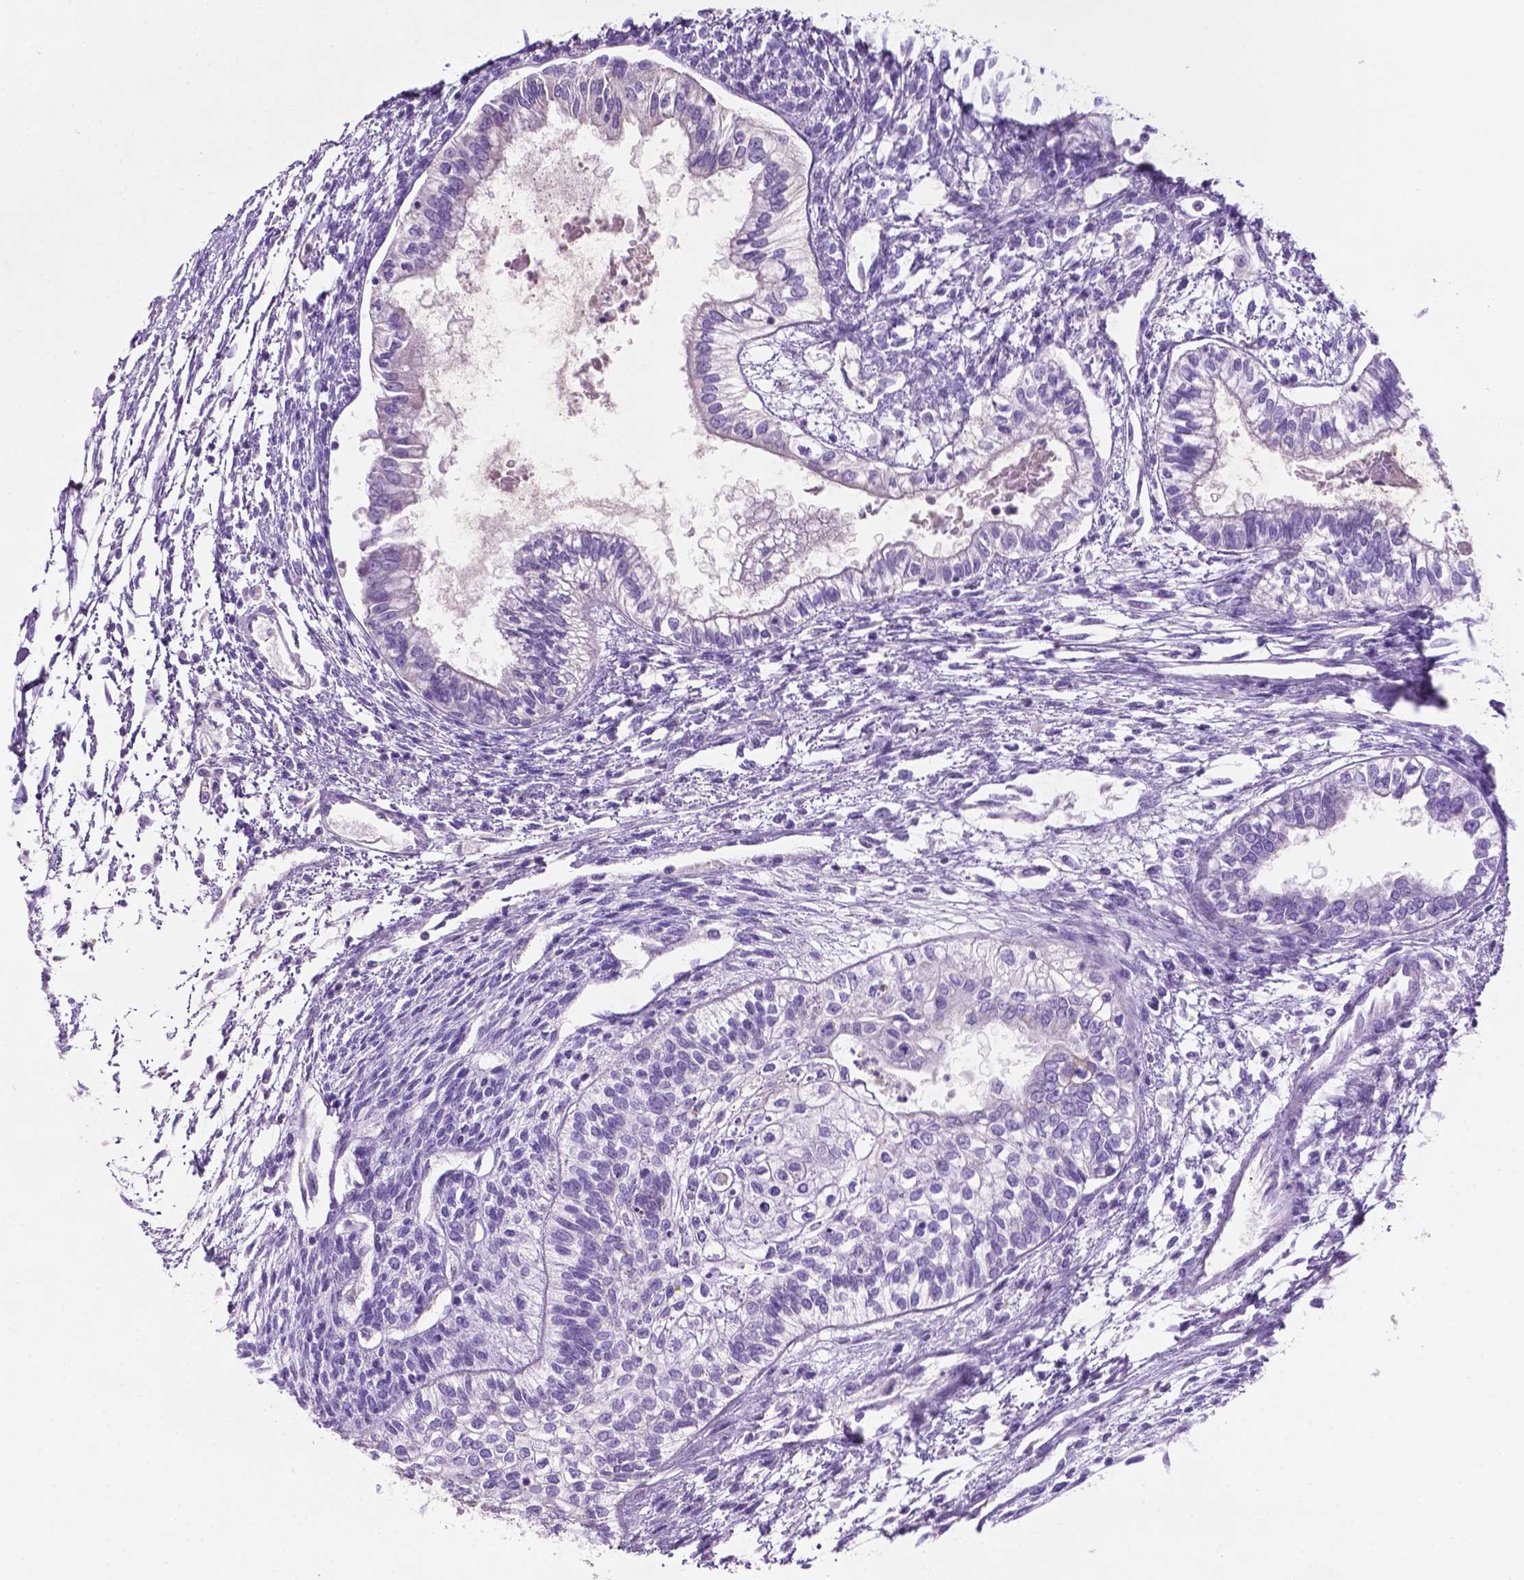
{"staining": {"intensity": "negative", "quantity": "none", "location": "none"}, "tissue": "testis cancer", "cell_type": "Tumor cells", "image_type": "cancer", "snomed": [{"axis": "morphology", "description": "Carcinoma, Embryonal, NOS"}, {"axis": "topography", "description": "Testis"}], "caption": "The histopathology image demonstrates no significant staining in tumor cells of testis embryonal carcinoma. (DAB immunohistochemistry (IHC) with hematoxylin counter stain).", "gene": "POU4F1", "patient": {"sex": "male", "age": 37}}